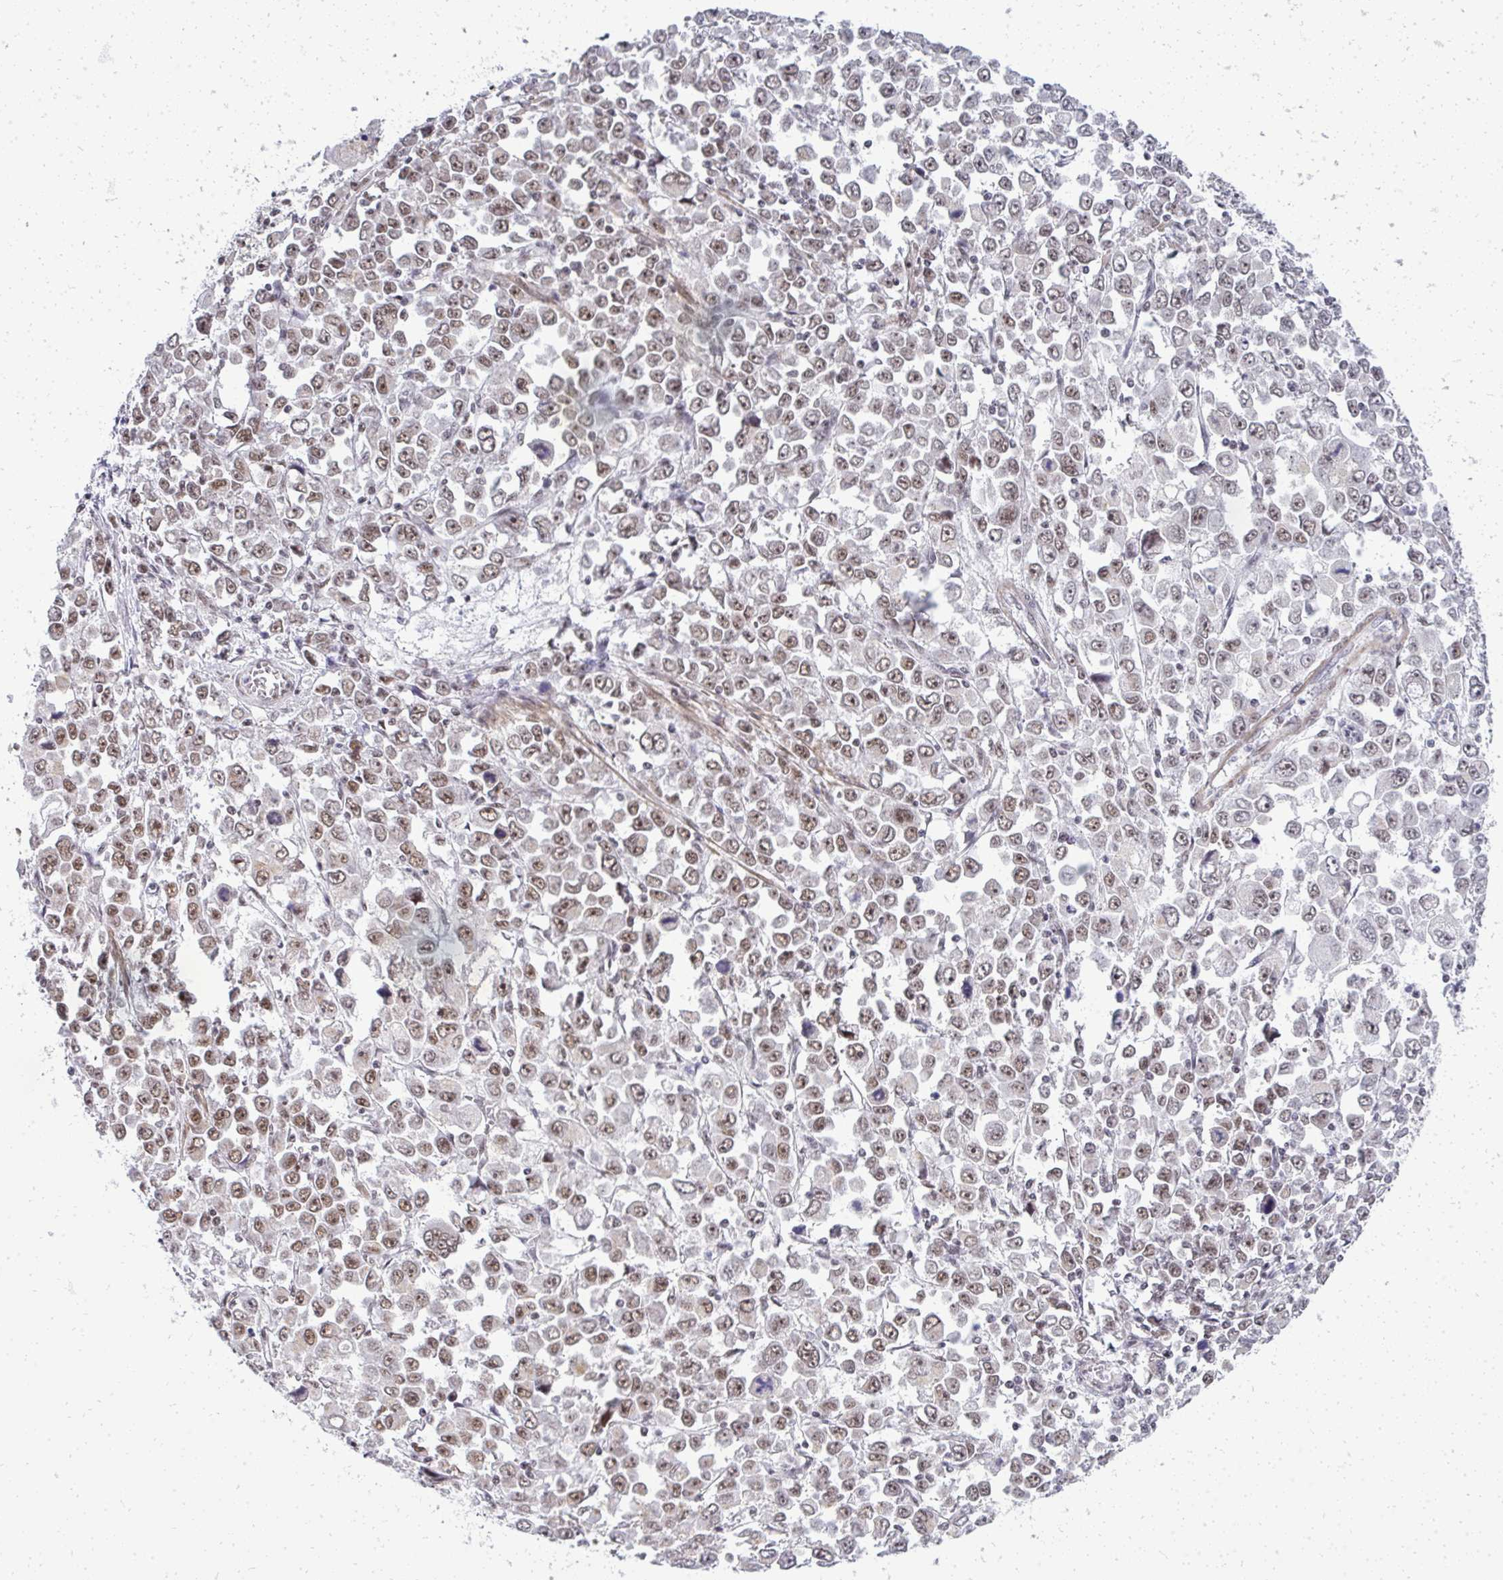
{"staining": {"intensity": "moderate", "quantity": ">75%", "location": "nuclear"}, "tissue": "stomach cancer", "cell_type": "Tumor cells", "image_type": "cancer", "snomed": [{"axis": "morphology", "description": "Adenocarcinoma, NOS"}, {"axis": "topography", "description": "Stomach, upper"}], "caption": "Stomach adenocarcinoma stained with immunohistochemistry (IHC) demonstrates moderate nuclear expression in about >75% of tumor cells.", "gene": "SIRT7", "patient": {"sex": "male", "age": 70}}